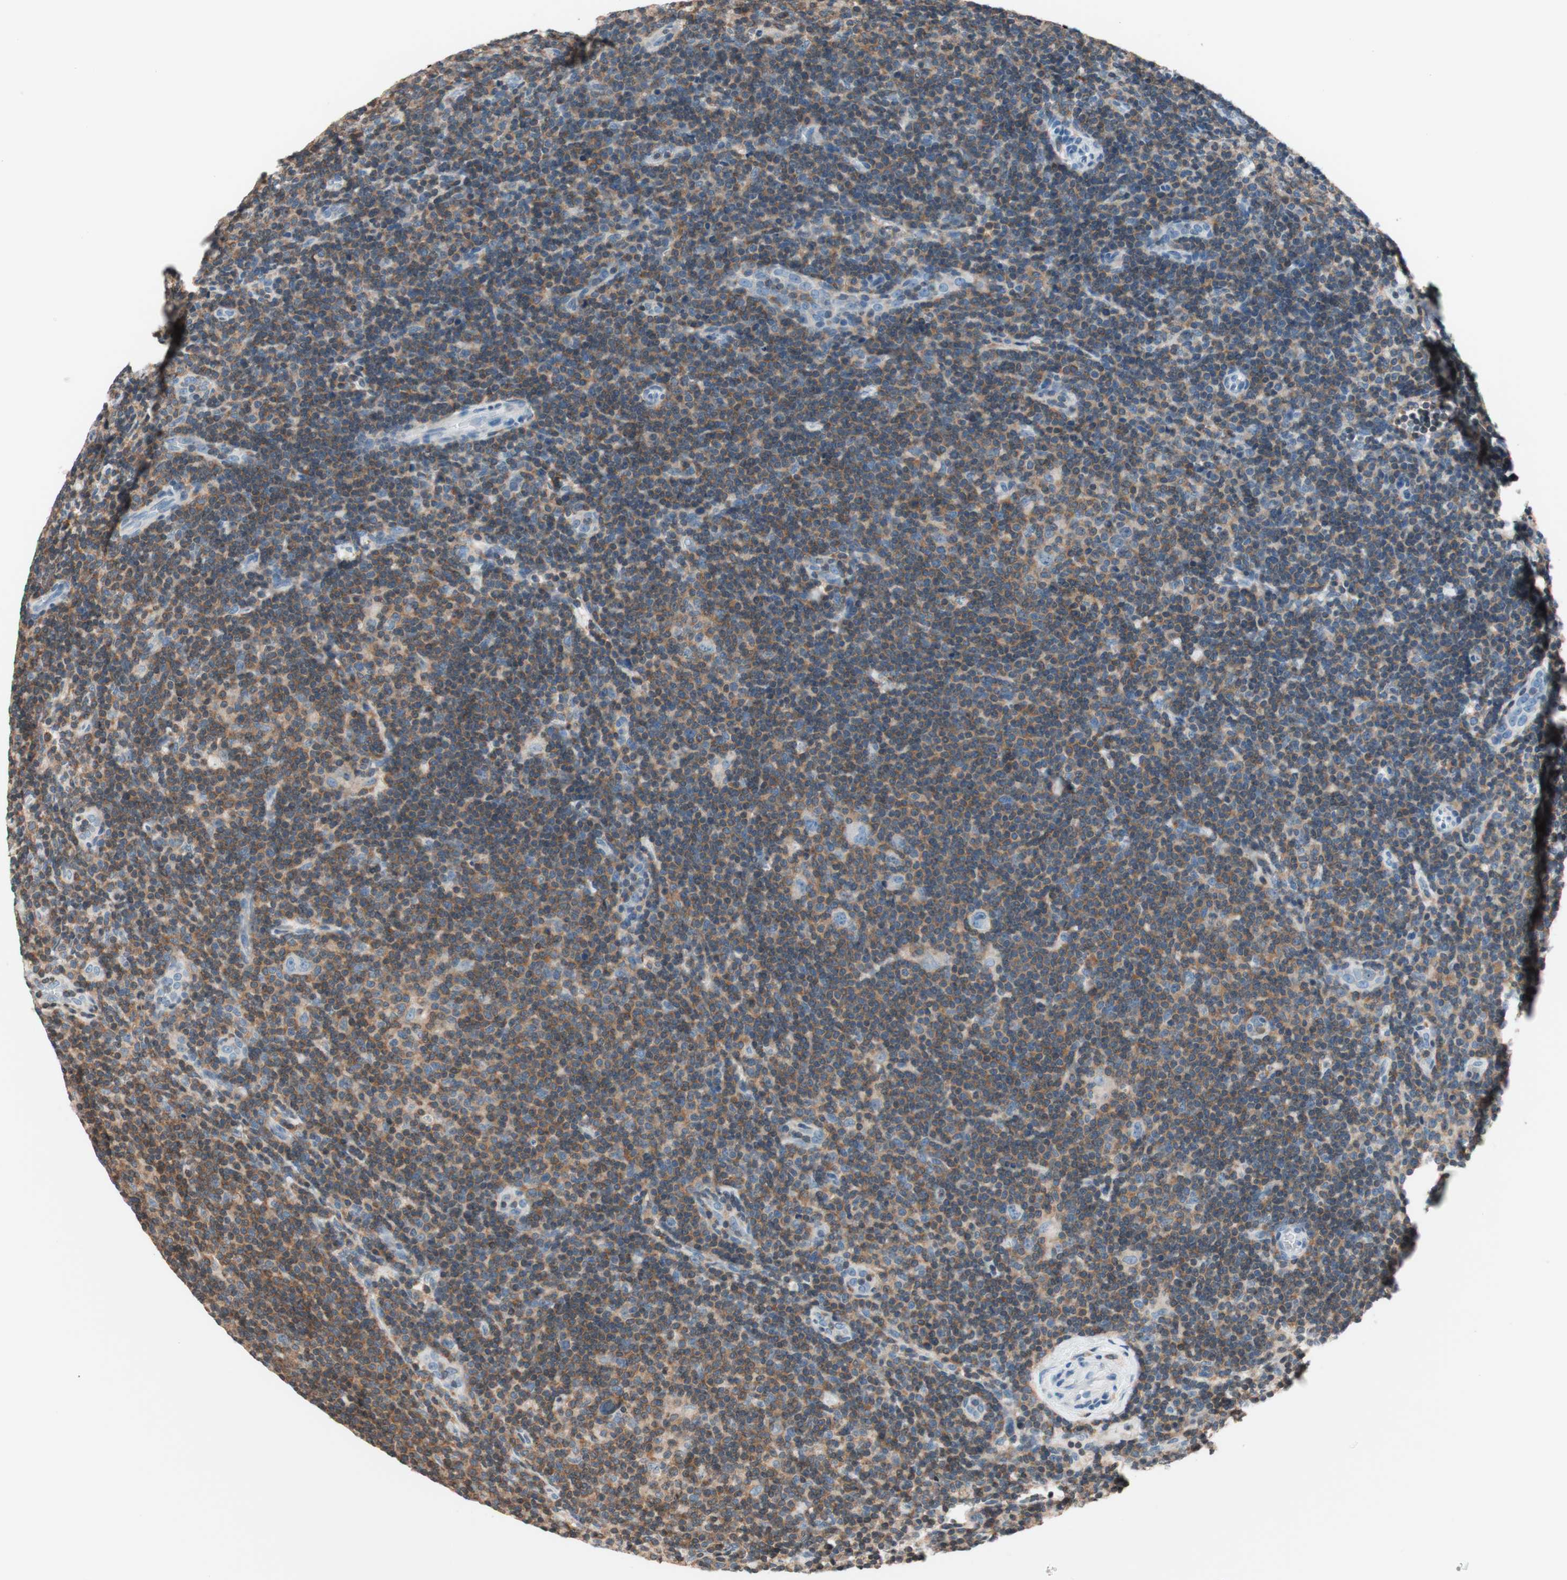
{"staining": {"intensity": "negative", "quantity": "none", "location": "none"}, "tissue": "lymphoma", "cell_type": "Tumor cells", "image_type": "cancer", "snomed": [{"axis": "morphology", "description": "Hodgkin's disease, NOS"}, {"axis": "topography", "description": "Lymph node"}], "caption": "Protein analysis of lymphoma shows no significant staining in tumor cells.", "gene": "WIPF1", "patient": {"sex": "female", "age": 57}}